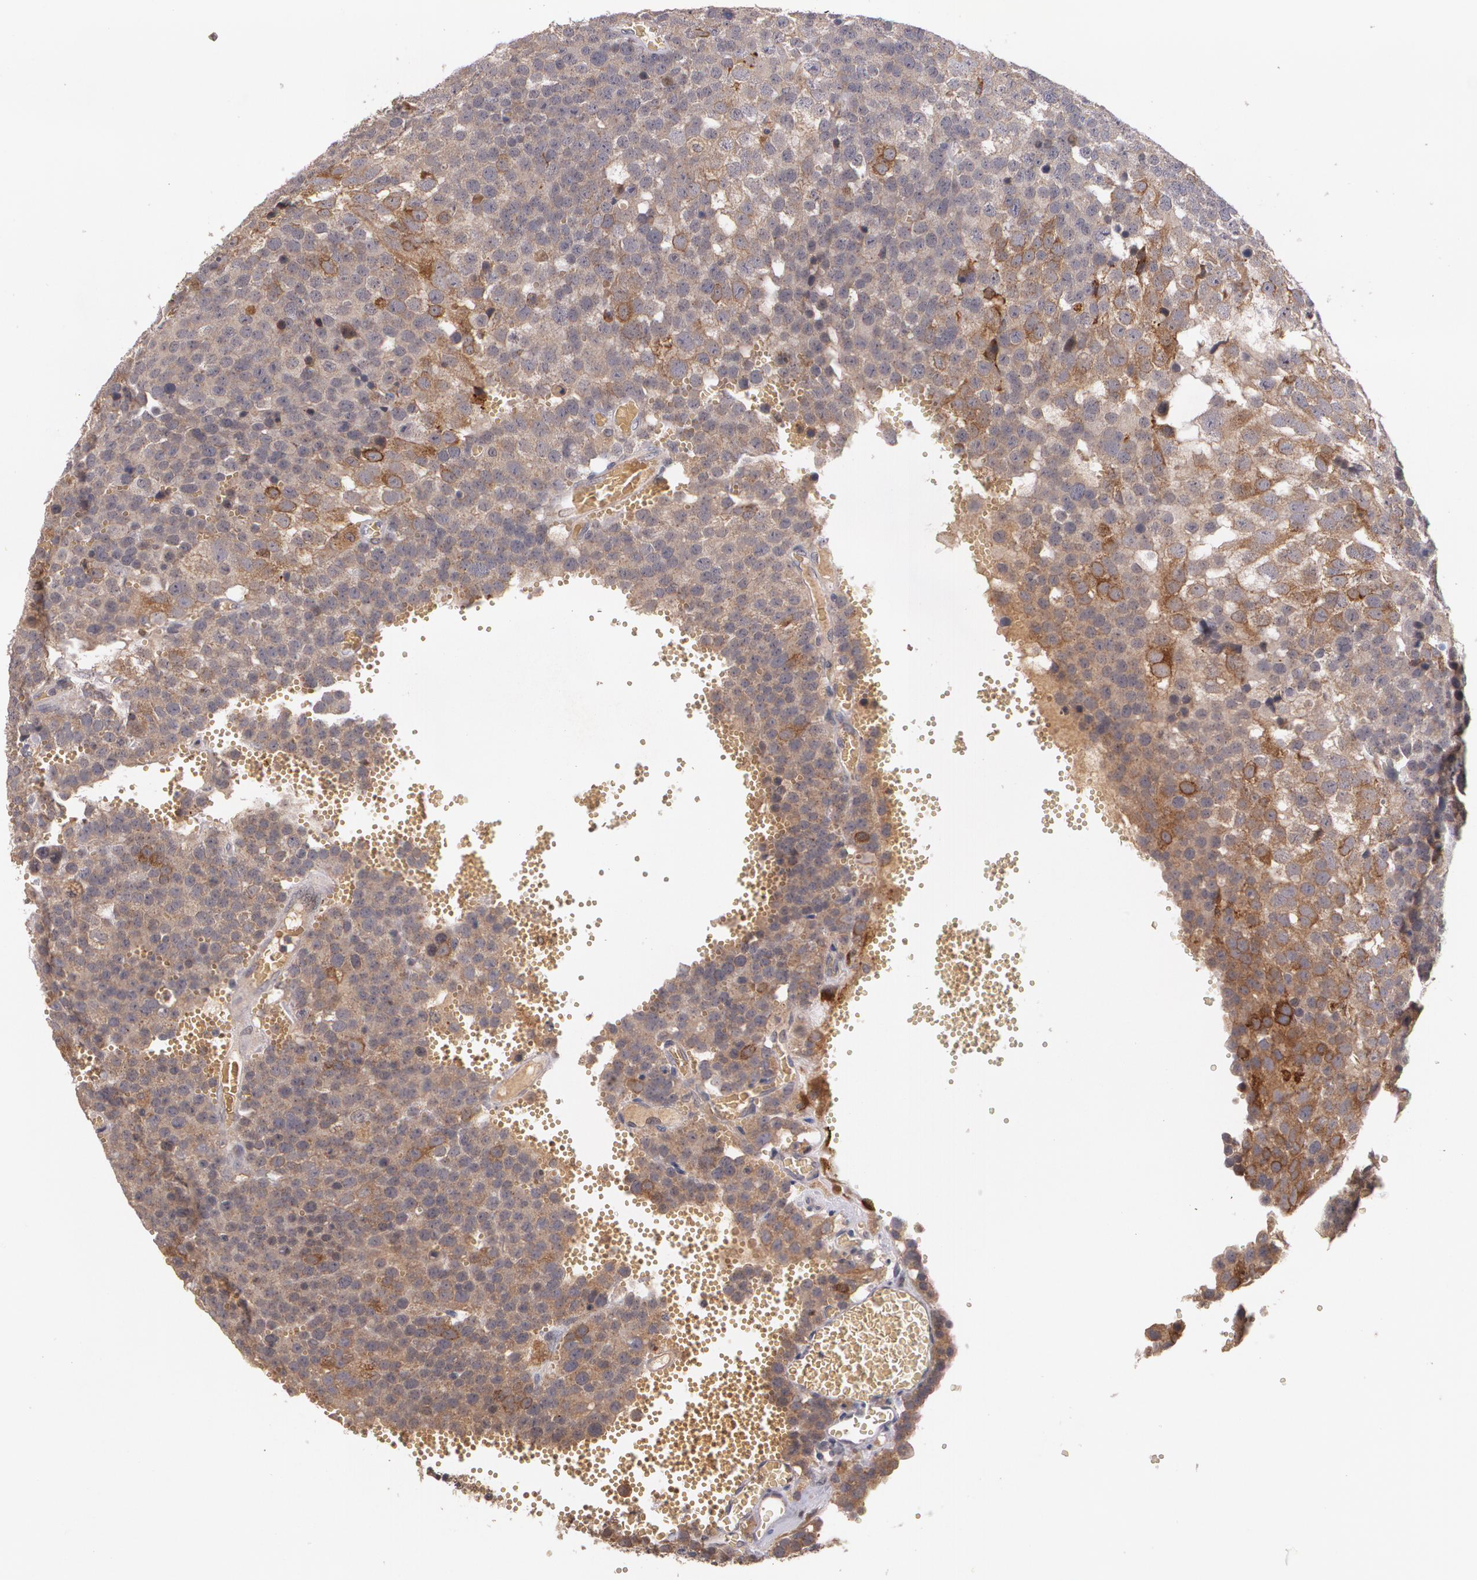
{"staining": {"intensity": "moderate", "quantity": ">75%", "location": "cytoplasmic/membranous"}, "tissue": "testis cancer", "cell_type": "Tumor cells", "image_type": "cancer", "snomed": [{"axis": "morphology", "description": "Seminoma, NOS"}, {"axis": "topography", "description": "Testis"}], "caption": "High-magnification brightfield microscopy of seminoma (testis) stained with DAB (brown) and counterstained with hematoxylin (blue). tumor cells exhibit moderate cytoplasmic/membranous positivity is appreciated in approximately>75% of cells. Using DAB (brown) and hematoxylin (blue) stains, captured at high magnification using brightfield microscopy.", "gene": "IFNGR2", "patient": {"sex": "male", "age": 71}}